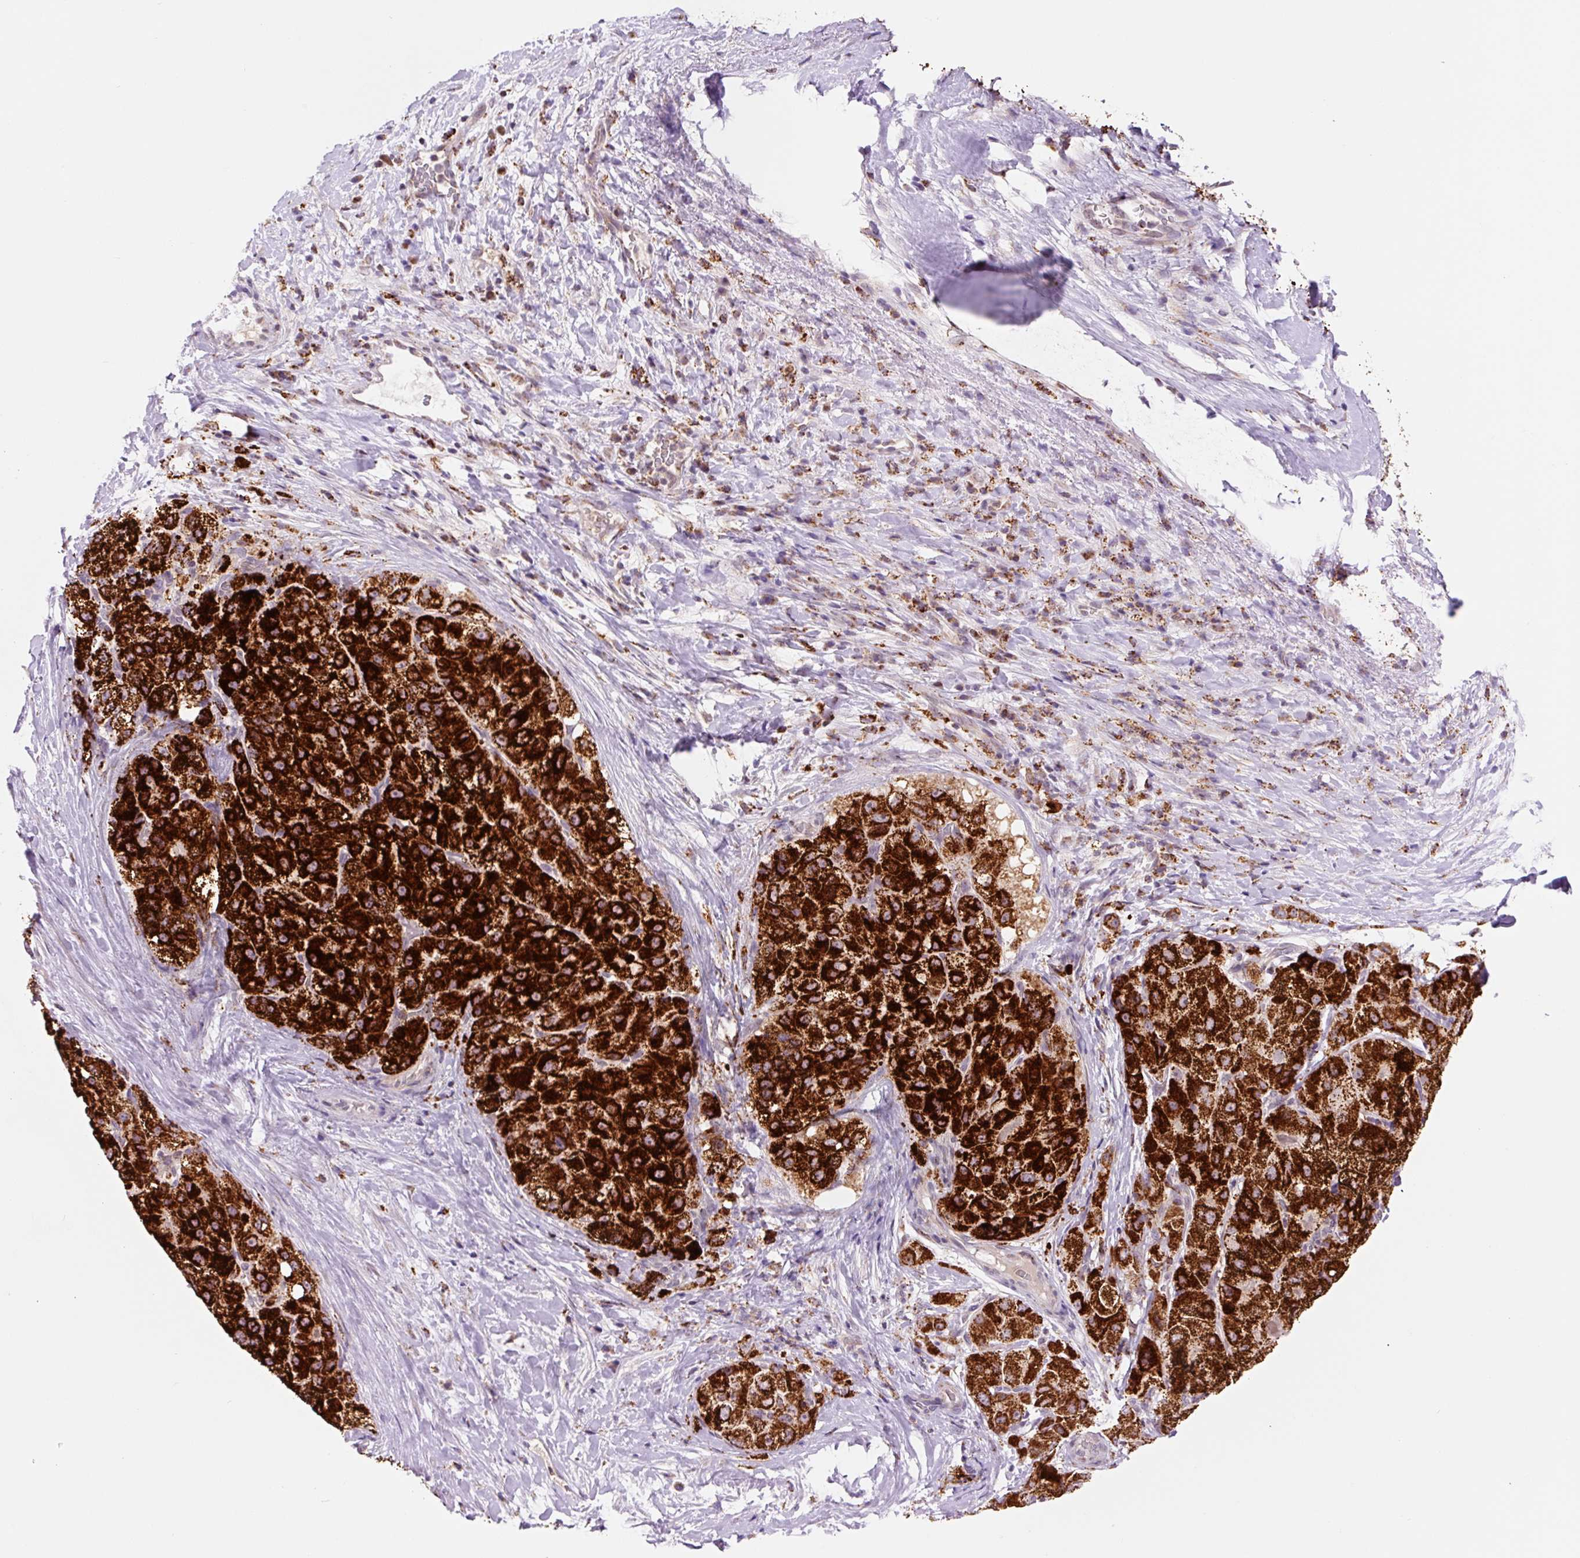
{"staining": {"intensity": "strong", "quantity": ">75%", "location": "cytoplasmic/membranous"}, "tissue": "liver cancer", "cell_type": "Tumor cells", "image_type": "cancer", "snomed": [{"axis": "morphology", "description": "Carcinoma, Hepatocellular, NOS"}, {"axis": "topography", "description": "Liver"}], "caption": "An image of liver hepatocellular carcinoma stained for a protein demonstrates strong cytoplasmic/membranous brown staining in tumor cells. Using DAB (3,3'-diaminobenzidine) (brown) and hematoxylin (blue) stains, captured at high magnification using brightfield microscopy.", "gene": "PCK2", "patient": {"sex": "male", "age": 80}}